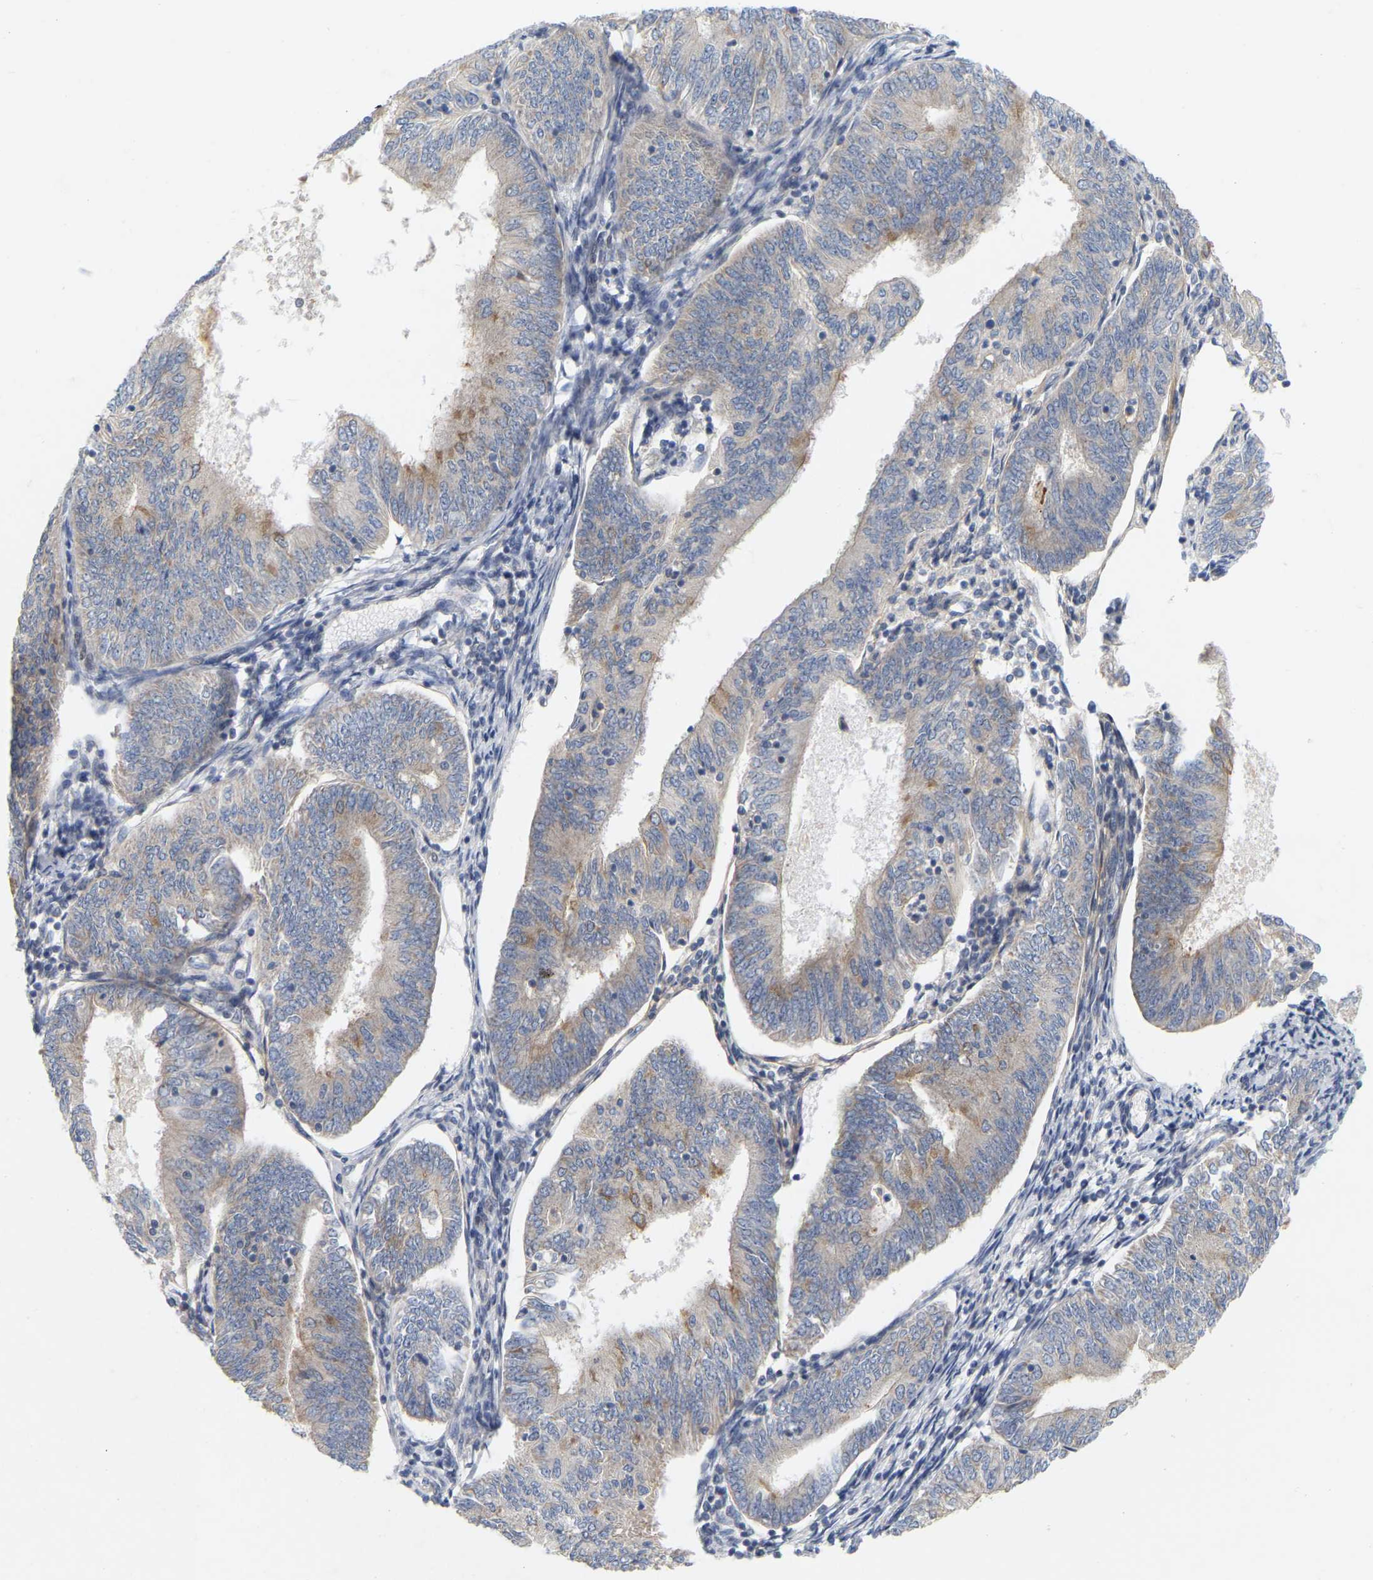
{"staining": {"intensity": "moderate", "quantity": "<25%", "location": "cytoplasmic/membranous"}, "tissue": "endometrial cancer", "cell_type": "Tumor cells", "image_type": "cancer", "snomed": [{"axis": "morphology", "description": "Adenocarcinoma, NOS"}, {"axis": "topography", "description": "Endometrium"}], "caption": "Immunohistochemical staining of endometrial cancer (adenocarcinoma) demonstrates low levels of moderate cytoplasmic/membranous positivity in approximately <25% of tumor cells.", "gene": "MINDY4", "patient": {"sex": "female", "age": 58}}